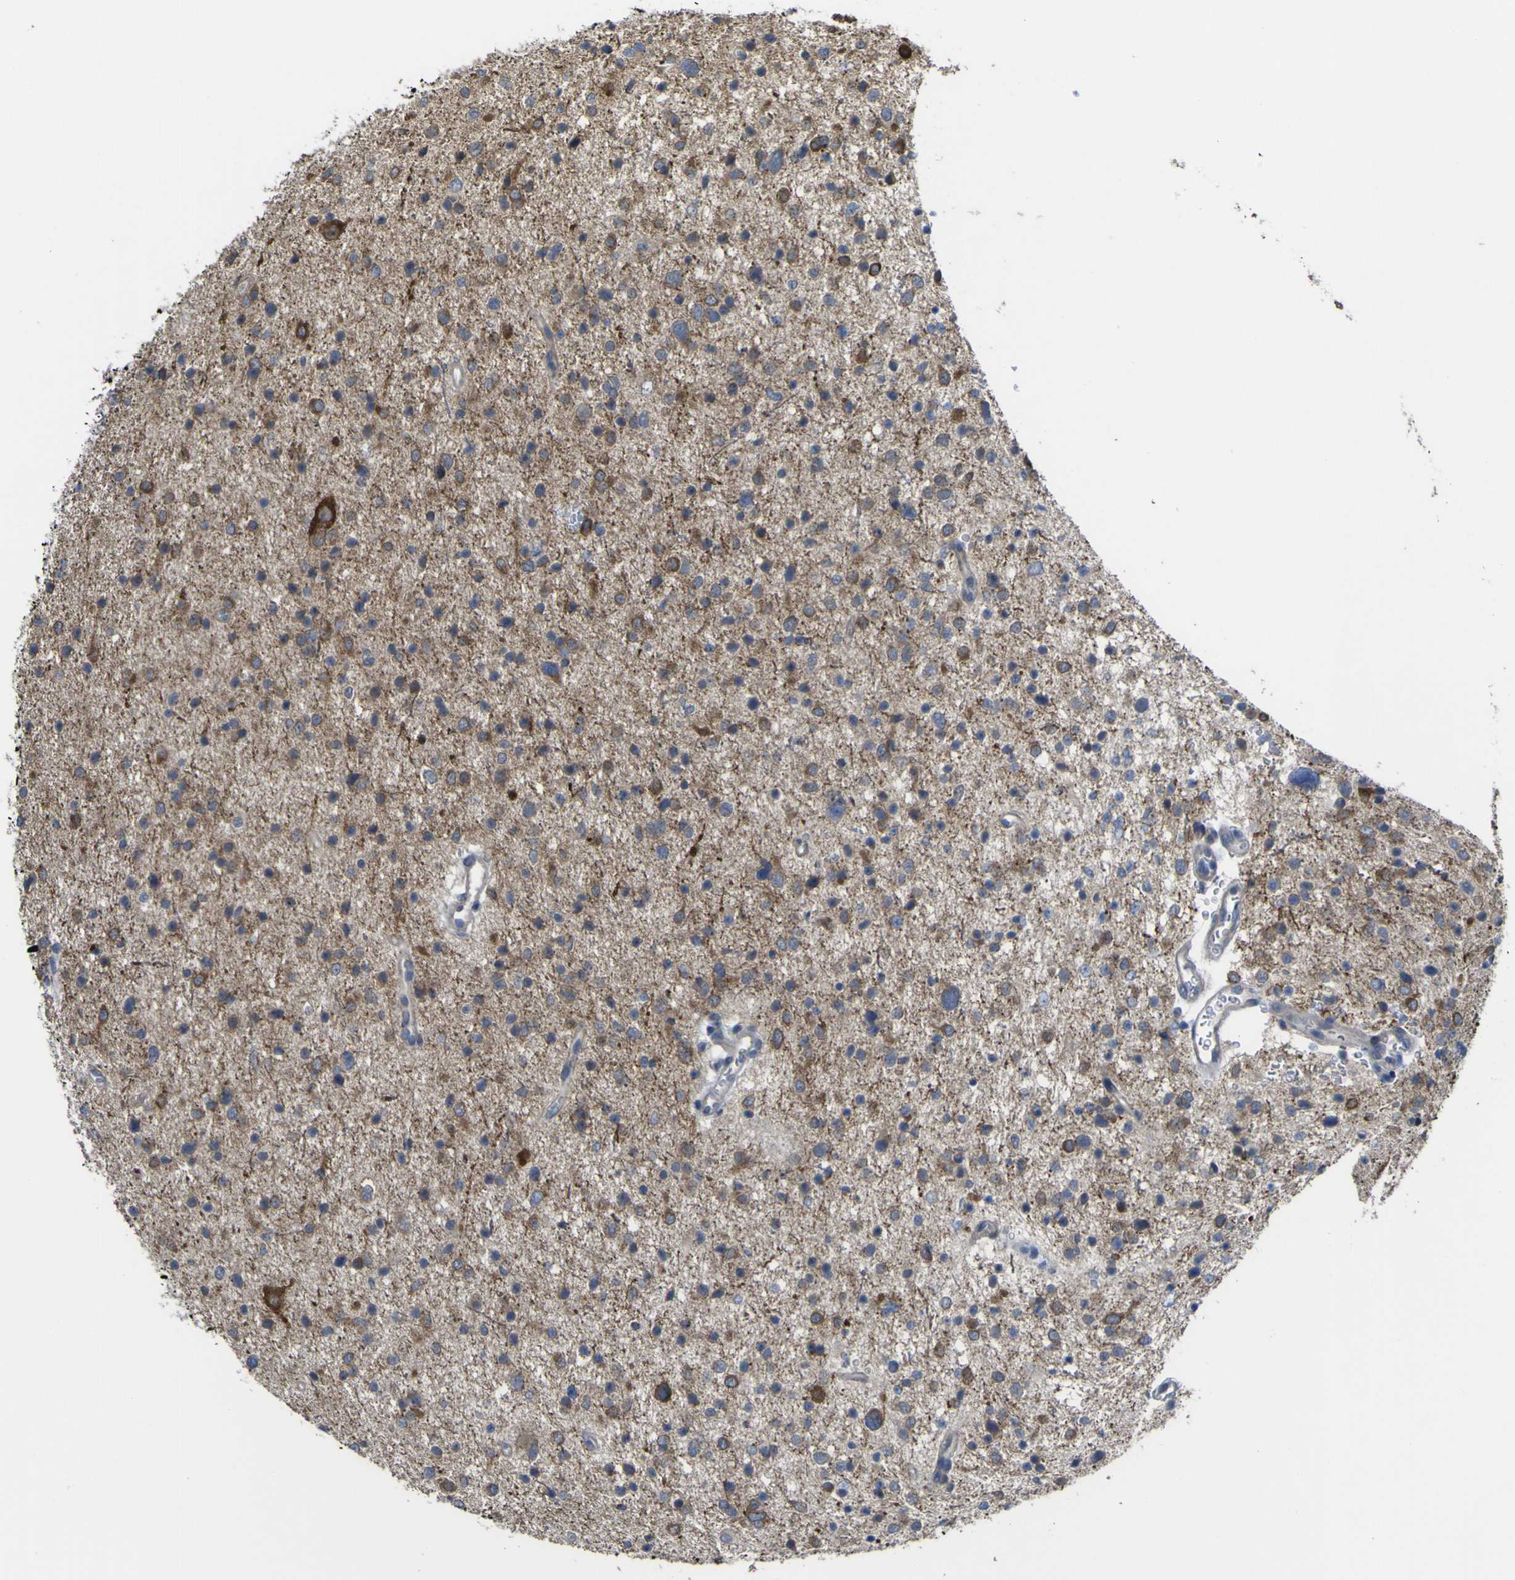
{"staining": {"intensity": "moderate", "quantity": "25%-75%", "location": "cytoplasmic/membranous"}, "tissue": "glioma", "cell_type": "Tumor cells", "image_type": "cancer", "snomed": [{"axis": "morphology", "description": "Glioma, malignant, Low grade"}, {"axis": "topography", "description": "Brain"}], "caption": "Glioma tissue demonstrates moderate cytoplasmic/membranous positivity in approximately 25%-75% of tumor cells", "gene": "TNFRSF11A", "patient": {"sex": "female", "age": 37}}